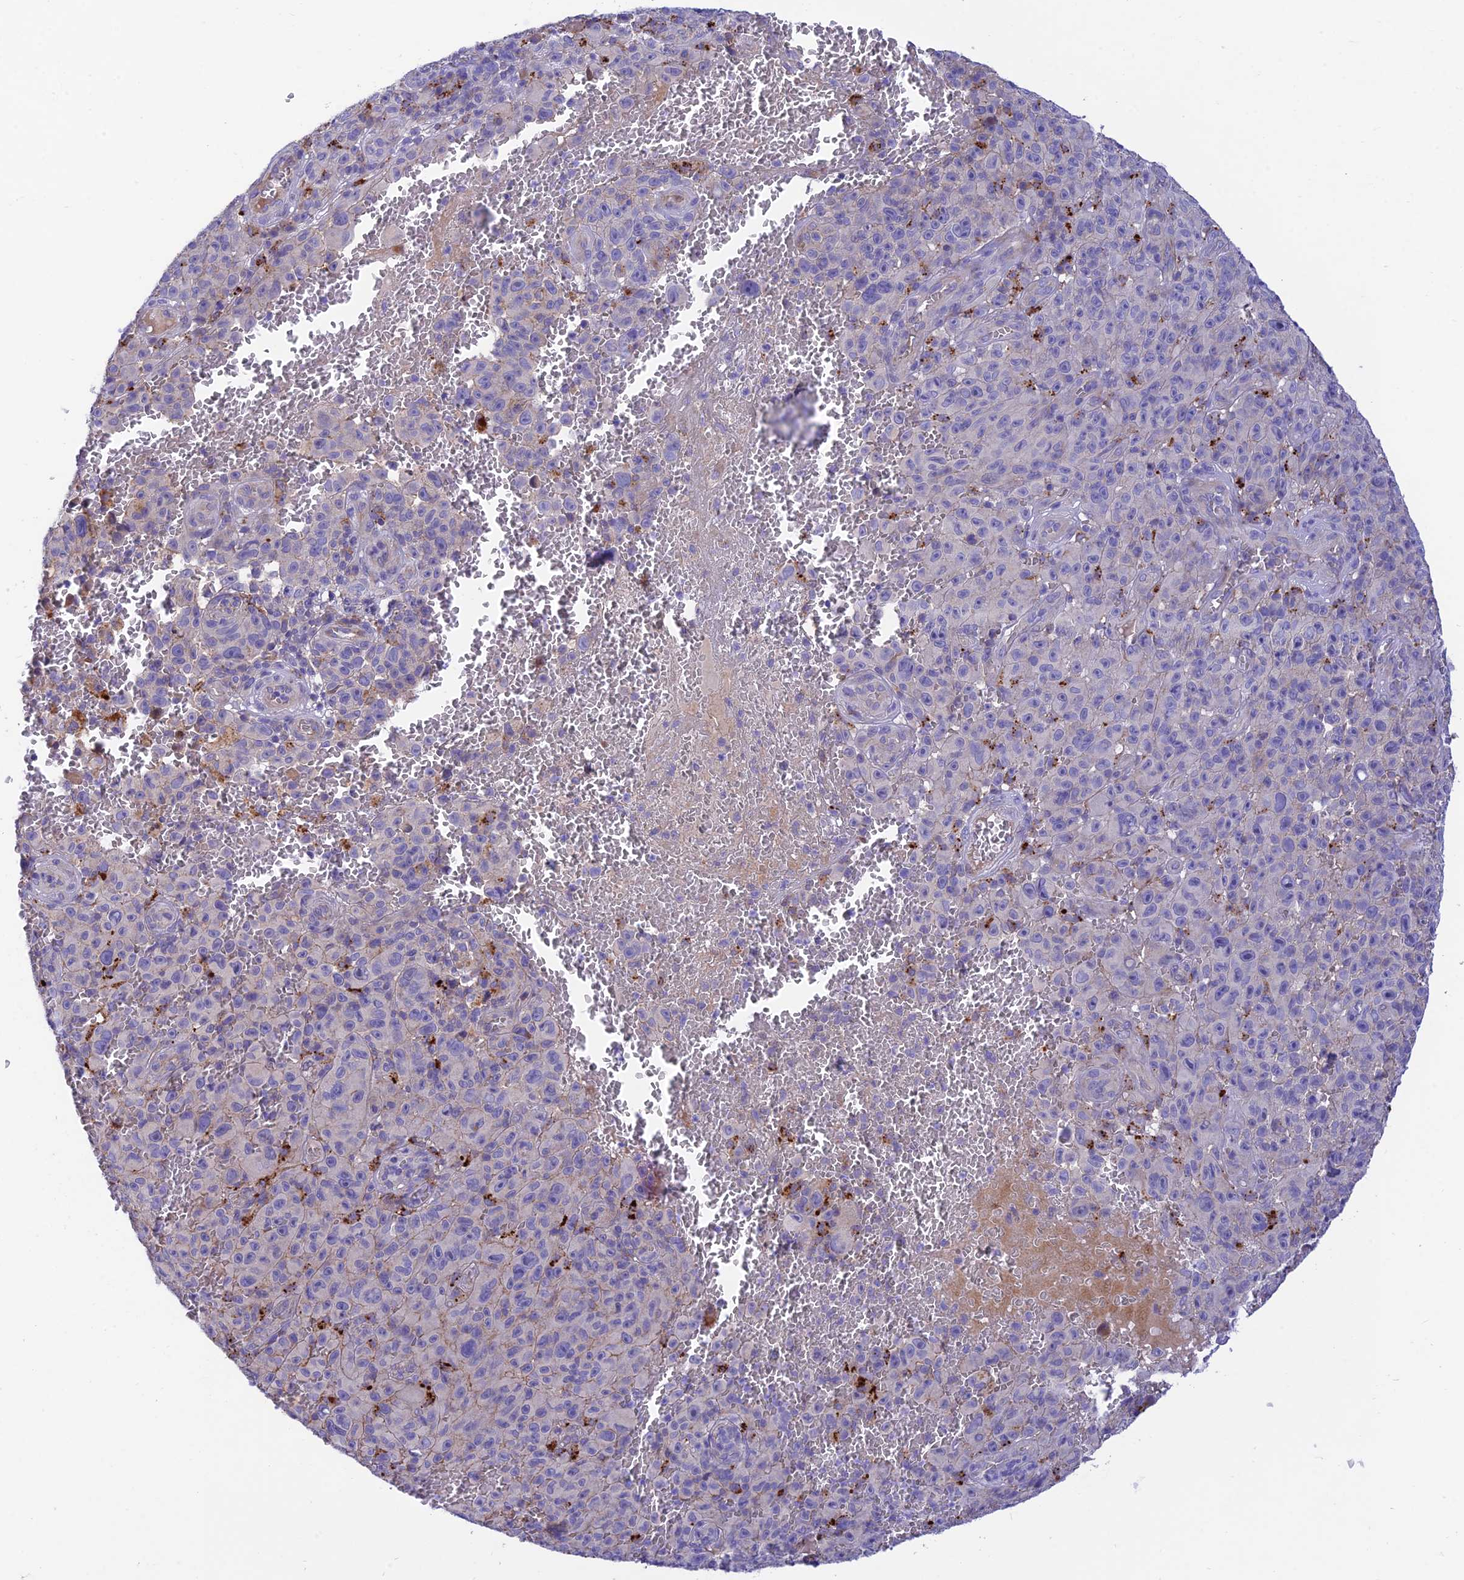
{"staining": {"intensity": "negative", "quantity": "none", "location": "none"}, "tissue": "melanoma", "cell_type": "Tumor cells", "image_type": "cancer", "snomed": [{"axis": "morphology", "description": "Malignant melanoma, NOS"}, {"axis": "topography", "description": "Skin"}], "caption": "An immunohistochemistry photomicrograph of melanoma is shown. There is no staining in tumor cells of melanoma. (DAB (3,3'-diaminobenzidine) immunohistochemistry, high magnification).", "gene": "CCDC157", "patient": {"sex": "female", "age": 82}}